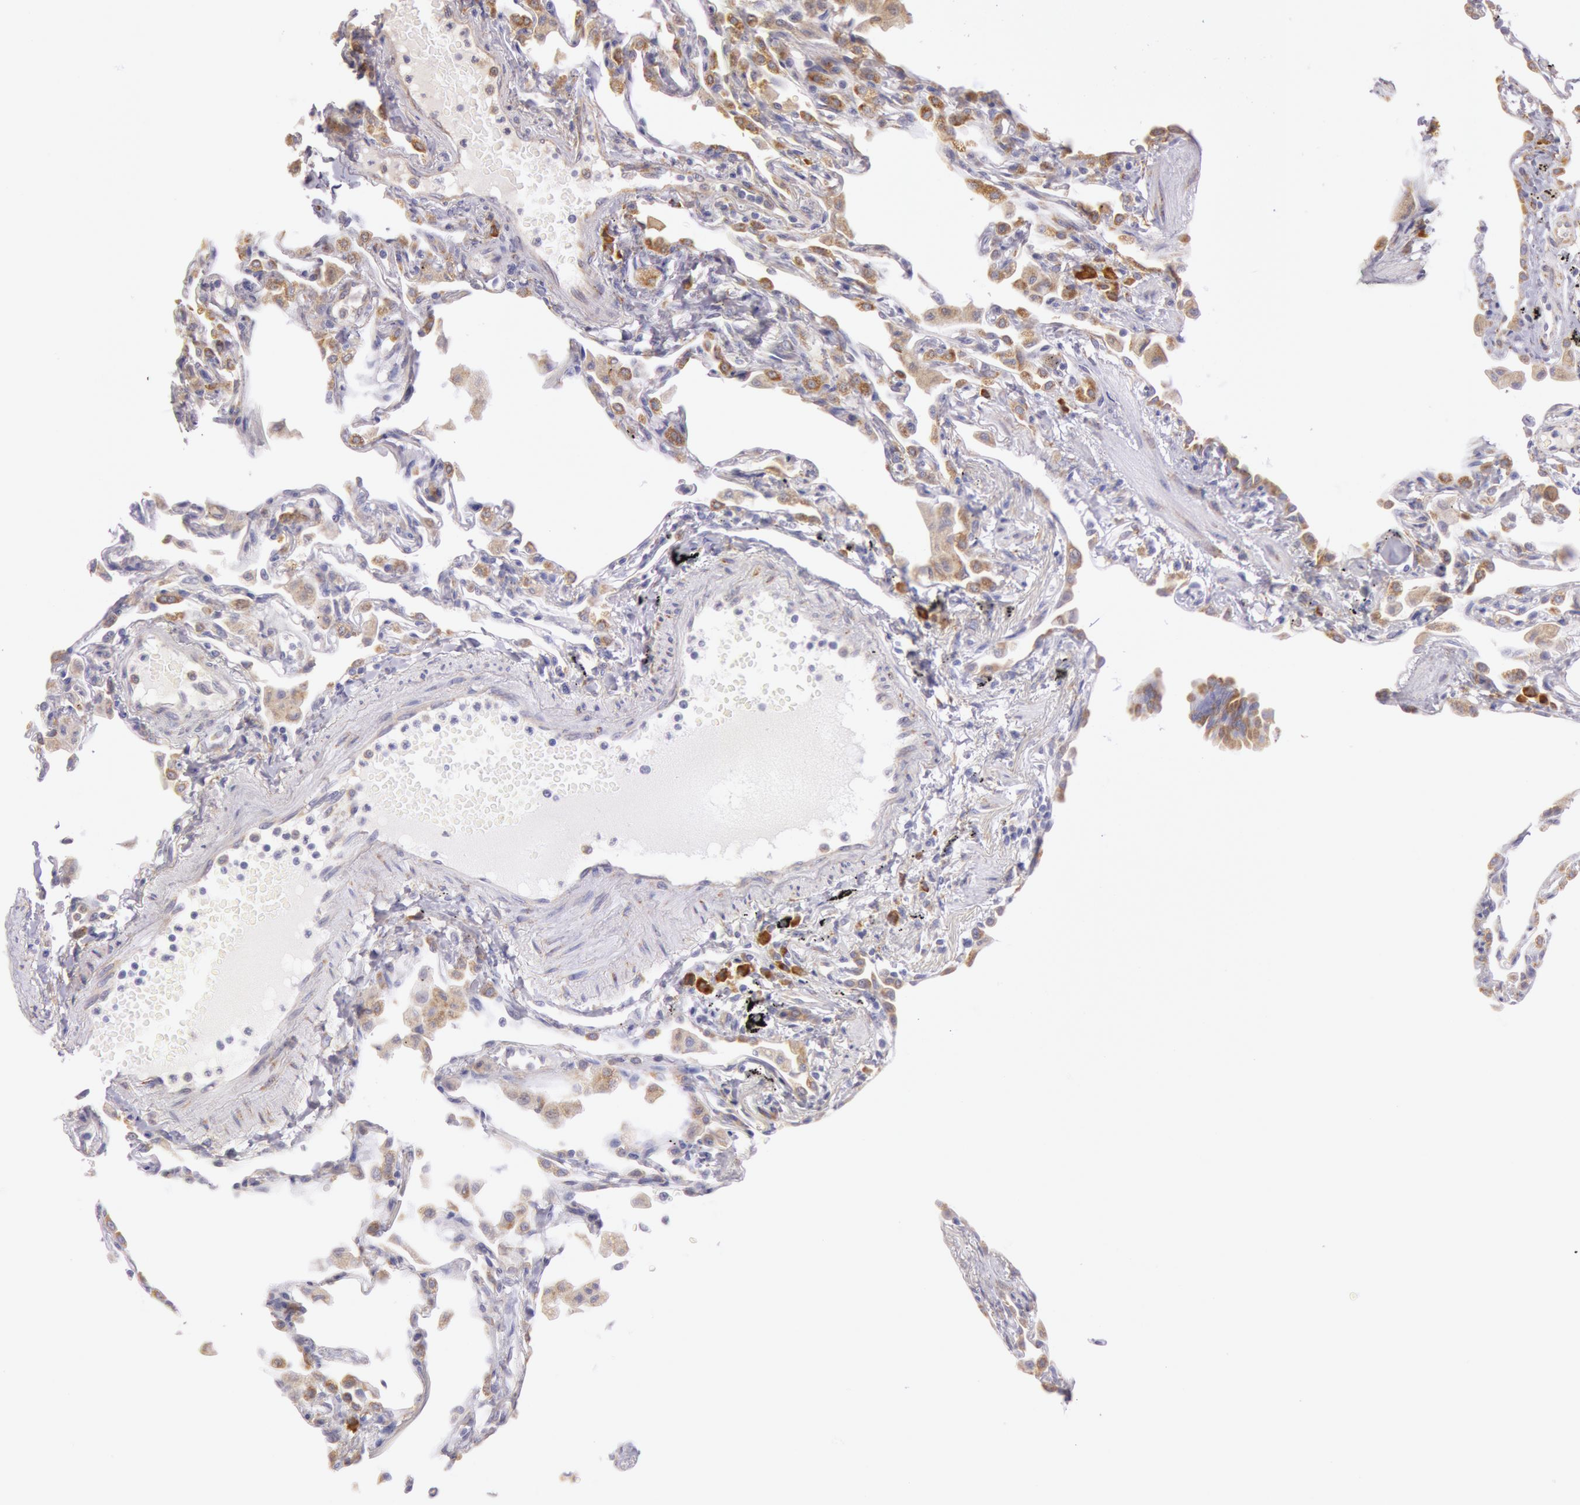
{"staining": {"intensity": "weak", "quantity": "25%-75%", "location": "cytoplasmic/membranous"}, "tissue": "lung", "cell_type": "Alveolar cells", "image_type": "normal", "snomed": [{"axis": "morphology", "description": "Normal tissue, NOS"}, {"axis": "topography", "description": "Lung"}], "caption": "Protein expression analysis of benign human lung reveals weak cytoplasmic/membranous positivity in approximately 25%-75% of alveolar cells. The staining is performed using DAB (3,3'-diaminobenzidine) brown chromogen to label protein expression. The nuclei are counter-stained blue using hematoxylin.", "gene": "CIDEB", "patient": {"sex": "female", "age": 49}}